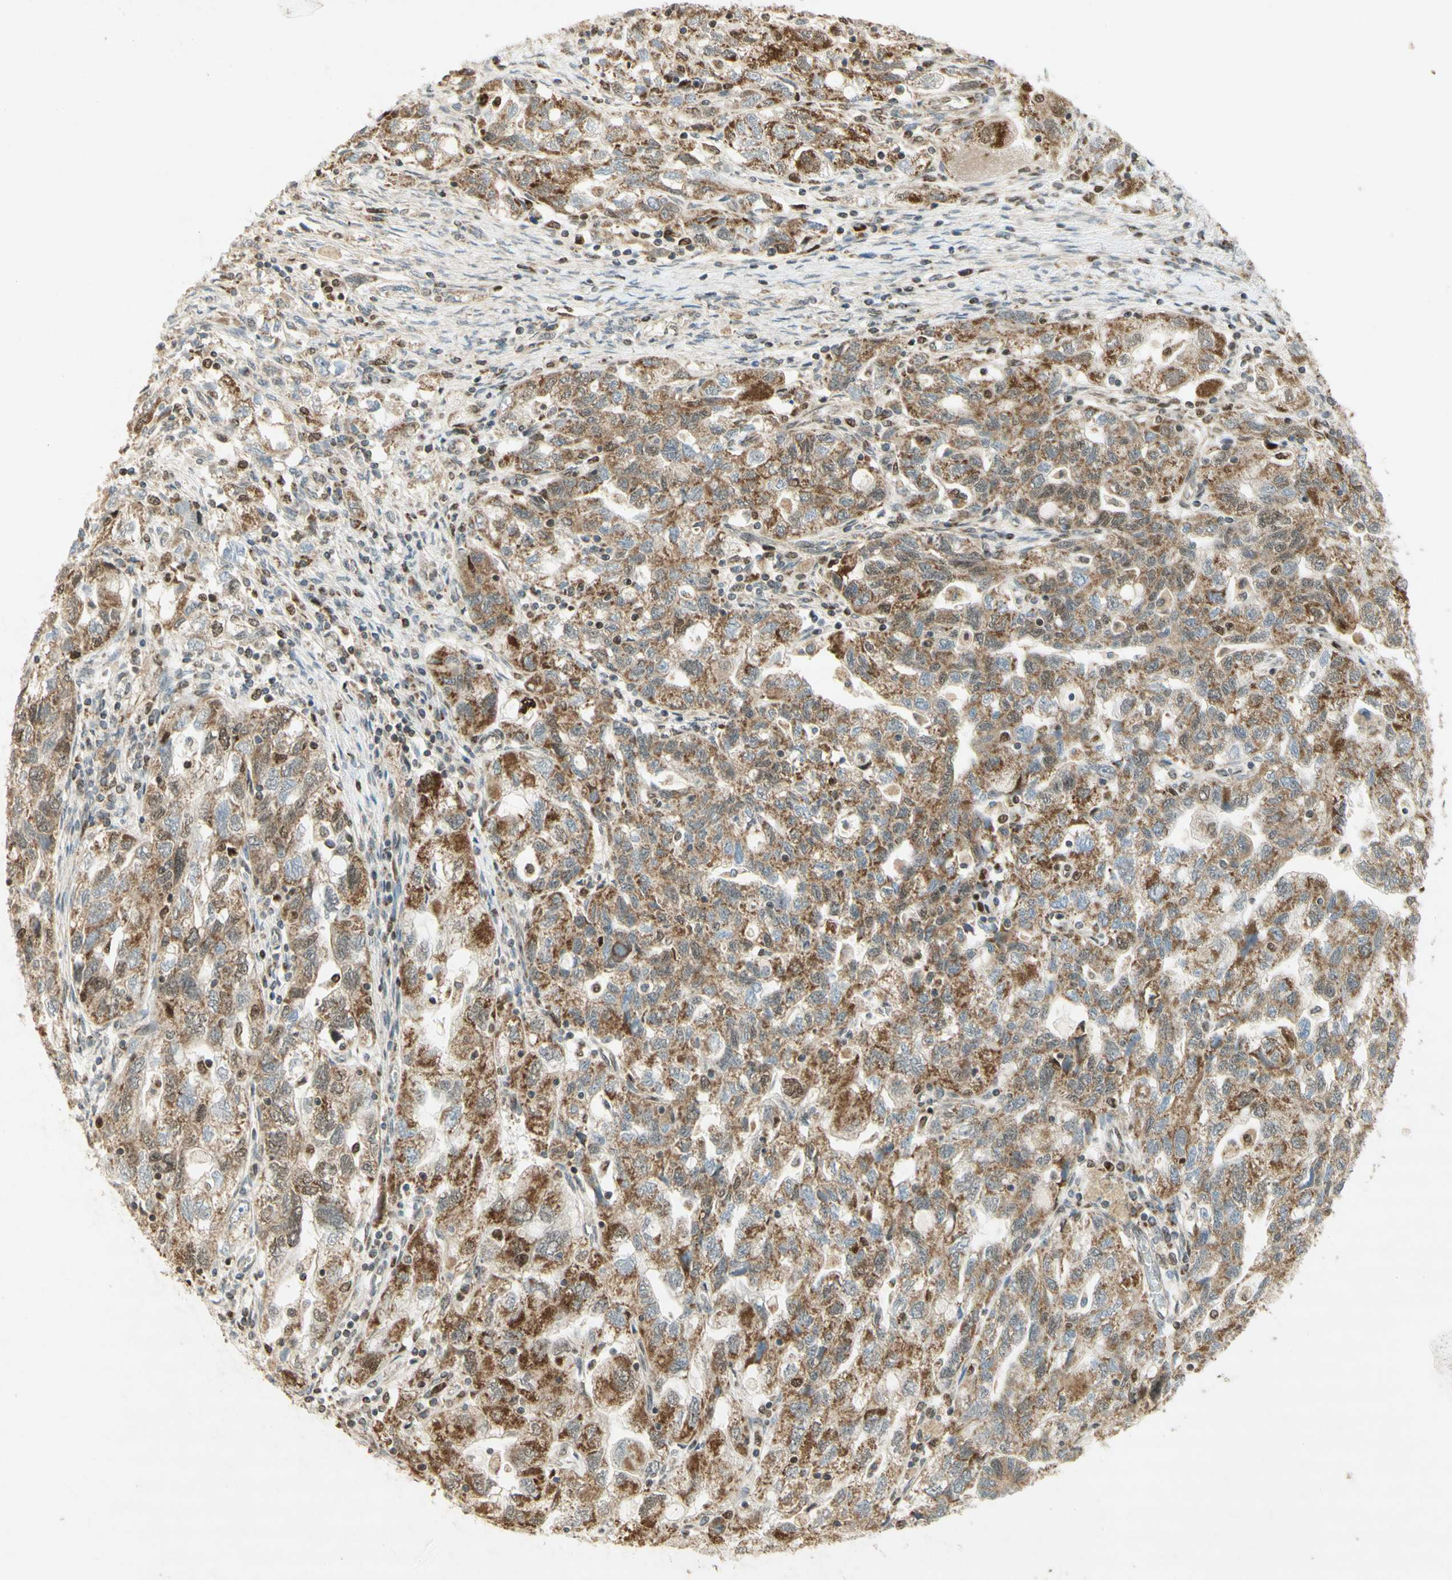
{"staining": {"intensity": "moderate", "quantity": "25%-75%", "location": "cytoplasmic/membranous"}, "tissue": "ovarian cancer", "cell_type": "Tumor cells", "image_type": "cancer", "snomed": [{"axis": "morphology", "description": "Carcinoma, NOS"}, {"axis": "morphology", "description": "Cystadenocarcinoma, serous, NOS"}, {"axis": "topography", "description": "Ovary"}], "caption": "Ovarian cancer (serous cystadenocarcinoma) was stained to show a protein in brown. There is medium levels of moderate cytoplasmic/membranous expression in about 25%-75% of tumor cells.", "gene": "DNMT3A", "patient": {"sex": "female", "age": 69}}